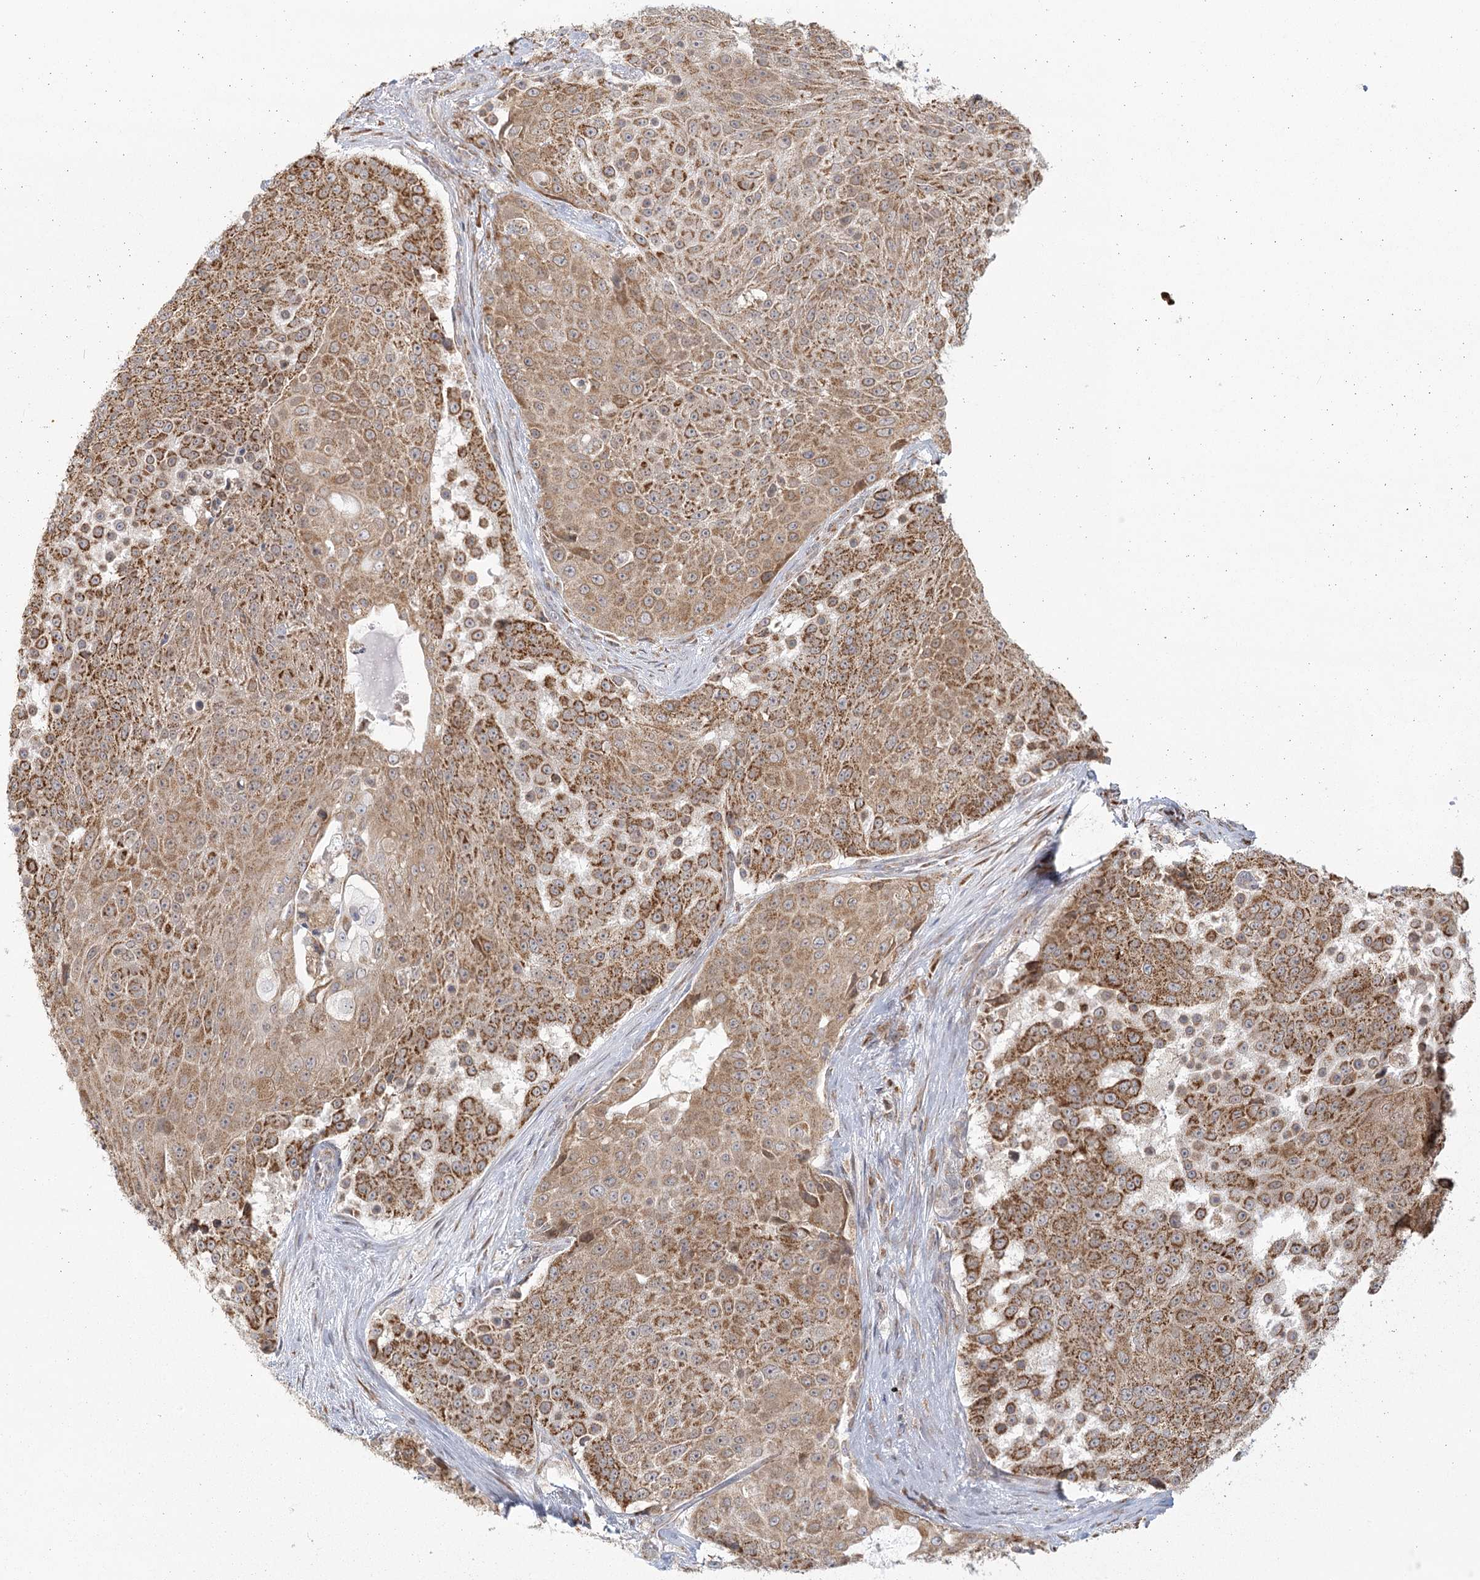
{"staining": {"intensity": "moderate", "quantity": ">75%", "location": "cytoplasmic/membranous"}, "tissue": "urothelial cancer", "cell_type": "Tumor cells", "image_type": "cancer", "snomed": [{"axis": "morphology", "description": "Urothelial carcinoma, High grade"}, {"axis": "topography", "description": "Urinary bladder"}], "caption": "Tumor cells show medium levels of moderate cytoplasmic/membranous positivity in about >75% of cells in human urothelial cancer. Nuclei are stained in blue.", "gene": "LACTB", "patient": {"sex": "female", "age": 63}}